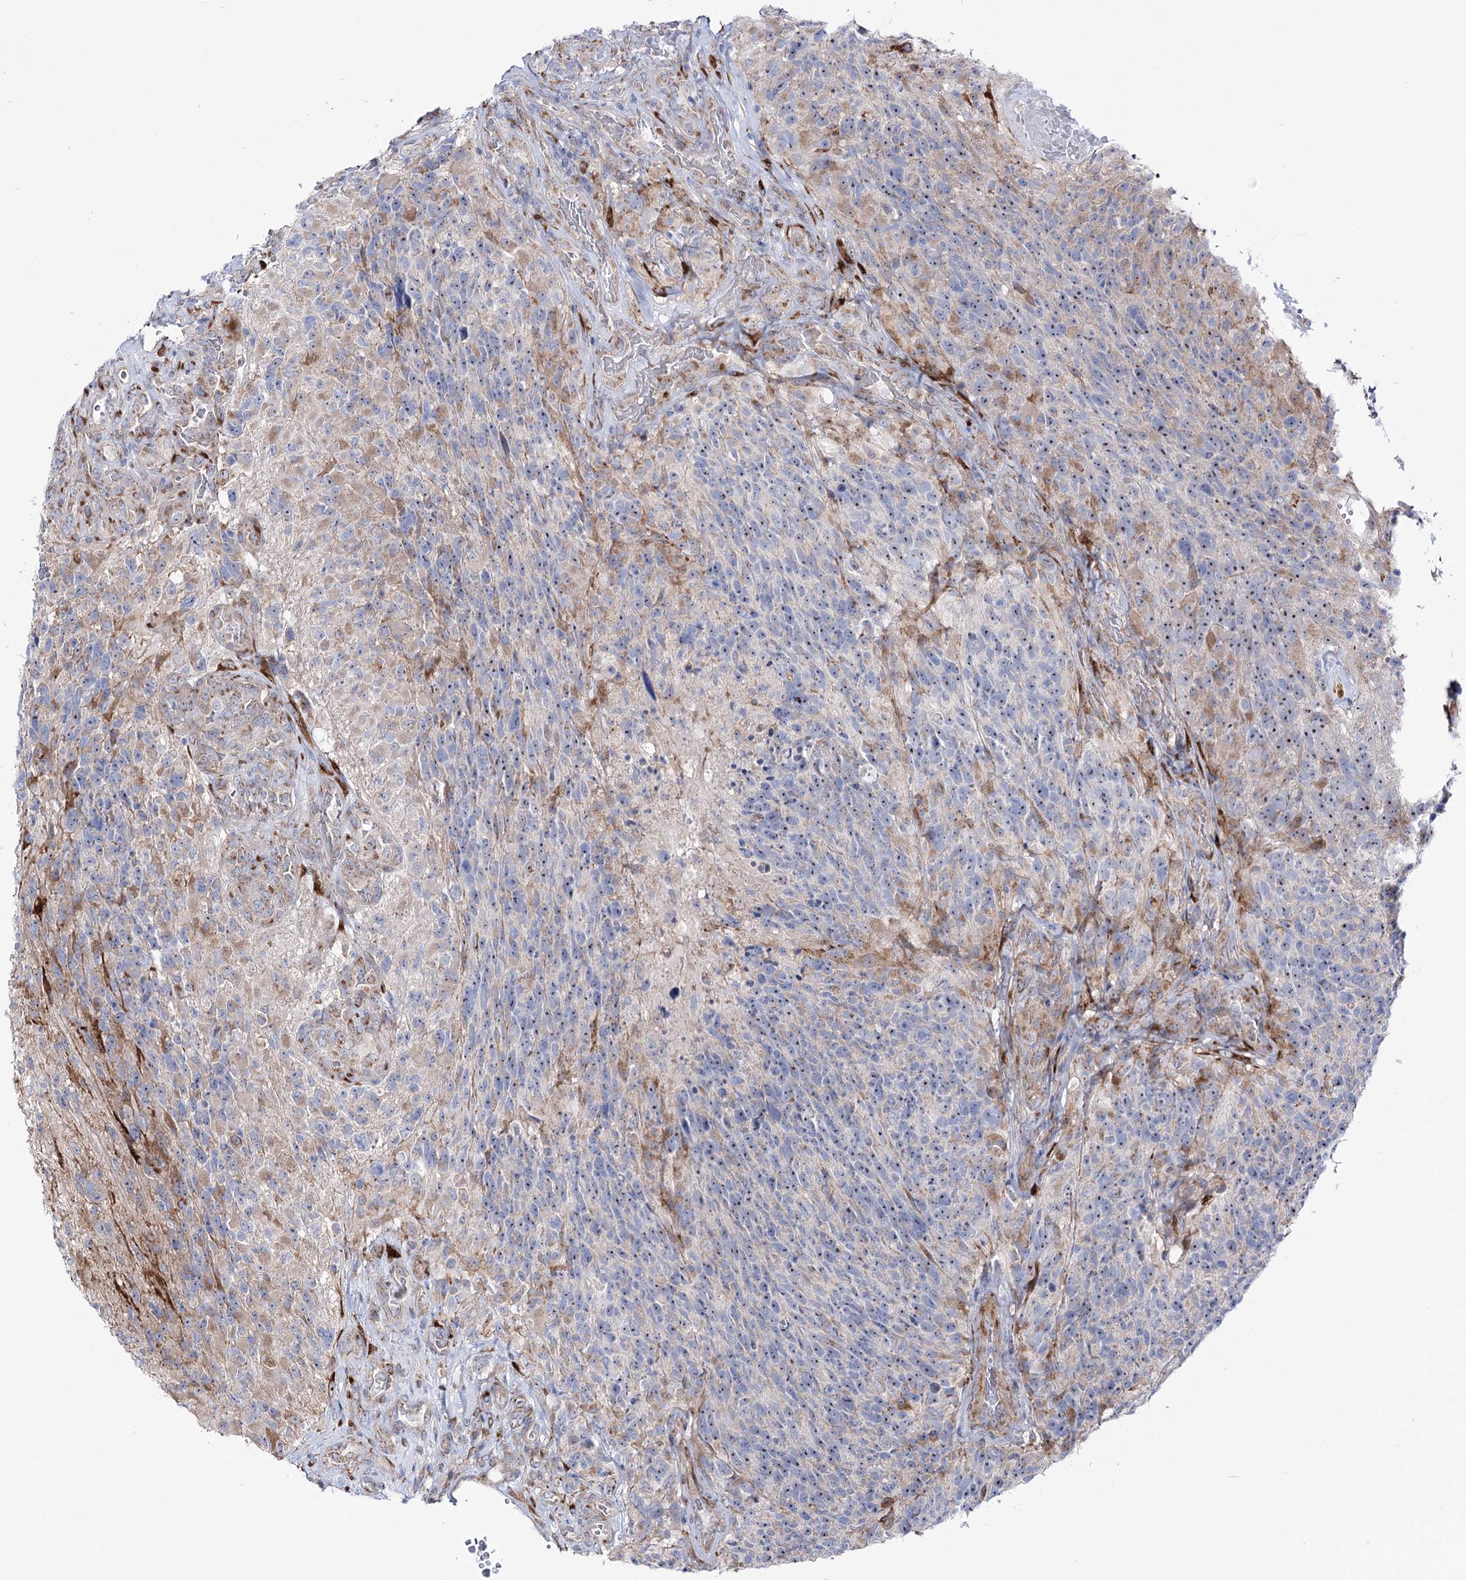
{"staining": {"intensity": "negative", "quantity": "none", "location": "none"}, "tissue": "glioma", "cell_type": "Tumor cells", "image_type": "cancer", "snomed": [{"axis": "morphology", "description": "Glioma, malignant, High grade"}, {"axis": "topography", "description": "Brain"}], "caption": "Immunohistochemistry histopathology image of neoplastic tissue: human malignant glioma (high-grade) stained with DAB shows no significant protein expression in tumor cells. Nuclei are stained in blue.", "gene": "METTL5", "patient": {"sex": "male", "age": 76}}